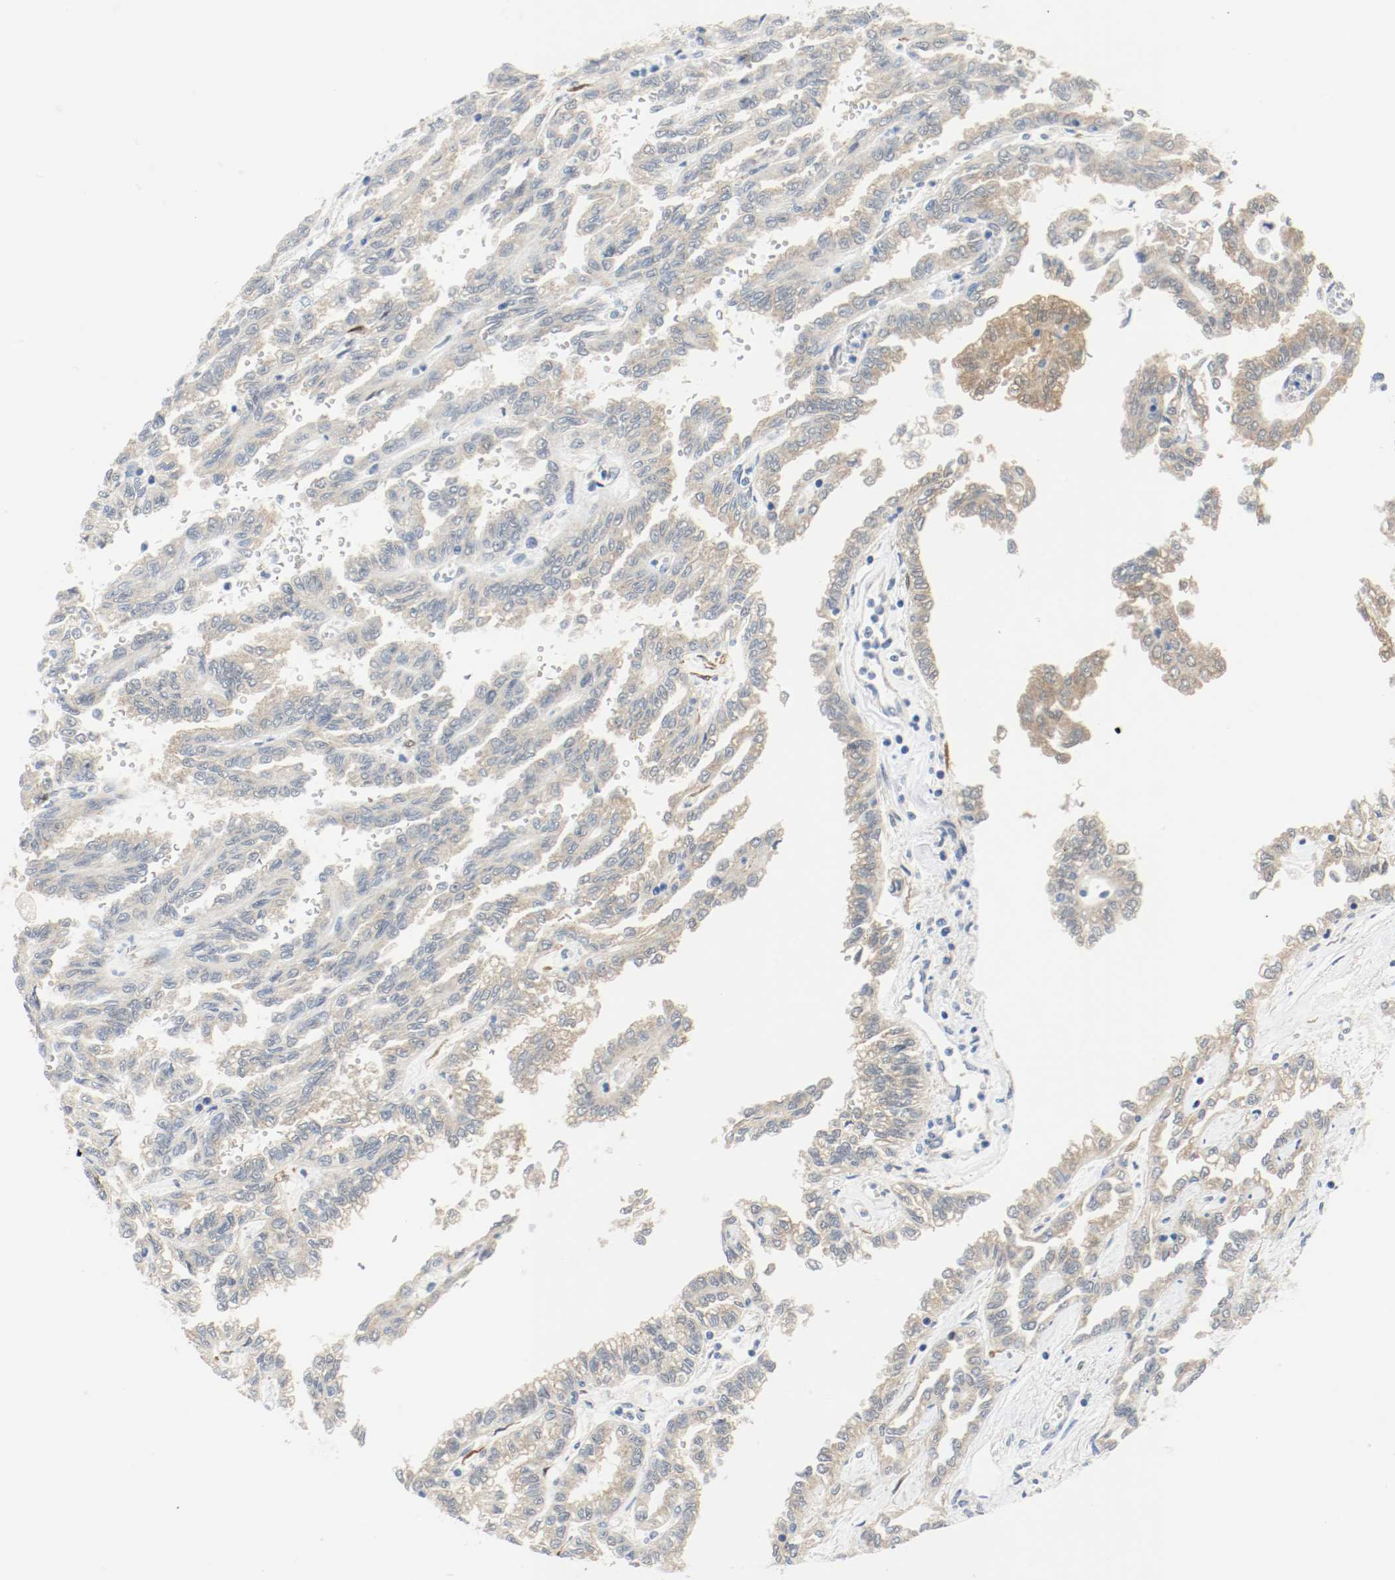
{"staining": {"intensity": "weak", "quantity": ">75%", "location": "cytoplasmic/membranous"}, "tissue": "renal cancer", "cell_type": "Tumor cells", "image_type": "cancer", "snomed": [{"axis": "morphology", "description": "Inflammation, NOS"}, {"axis": "morphology", "description": "Adenocarcinoma, NOS"}, {"axis": "topography", "description": "Kidney"}], "caption": "Human adenocarcinoma (renal) stained with a brown dye displays weak cytoplasmic/membranous positive expression in approximately >75% of tumor cells.", "gene": "PPME1", "patient": {"sex": "male", "age": 68}}